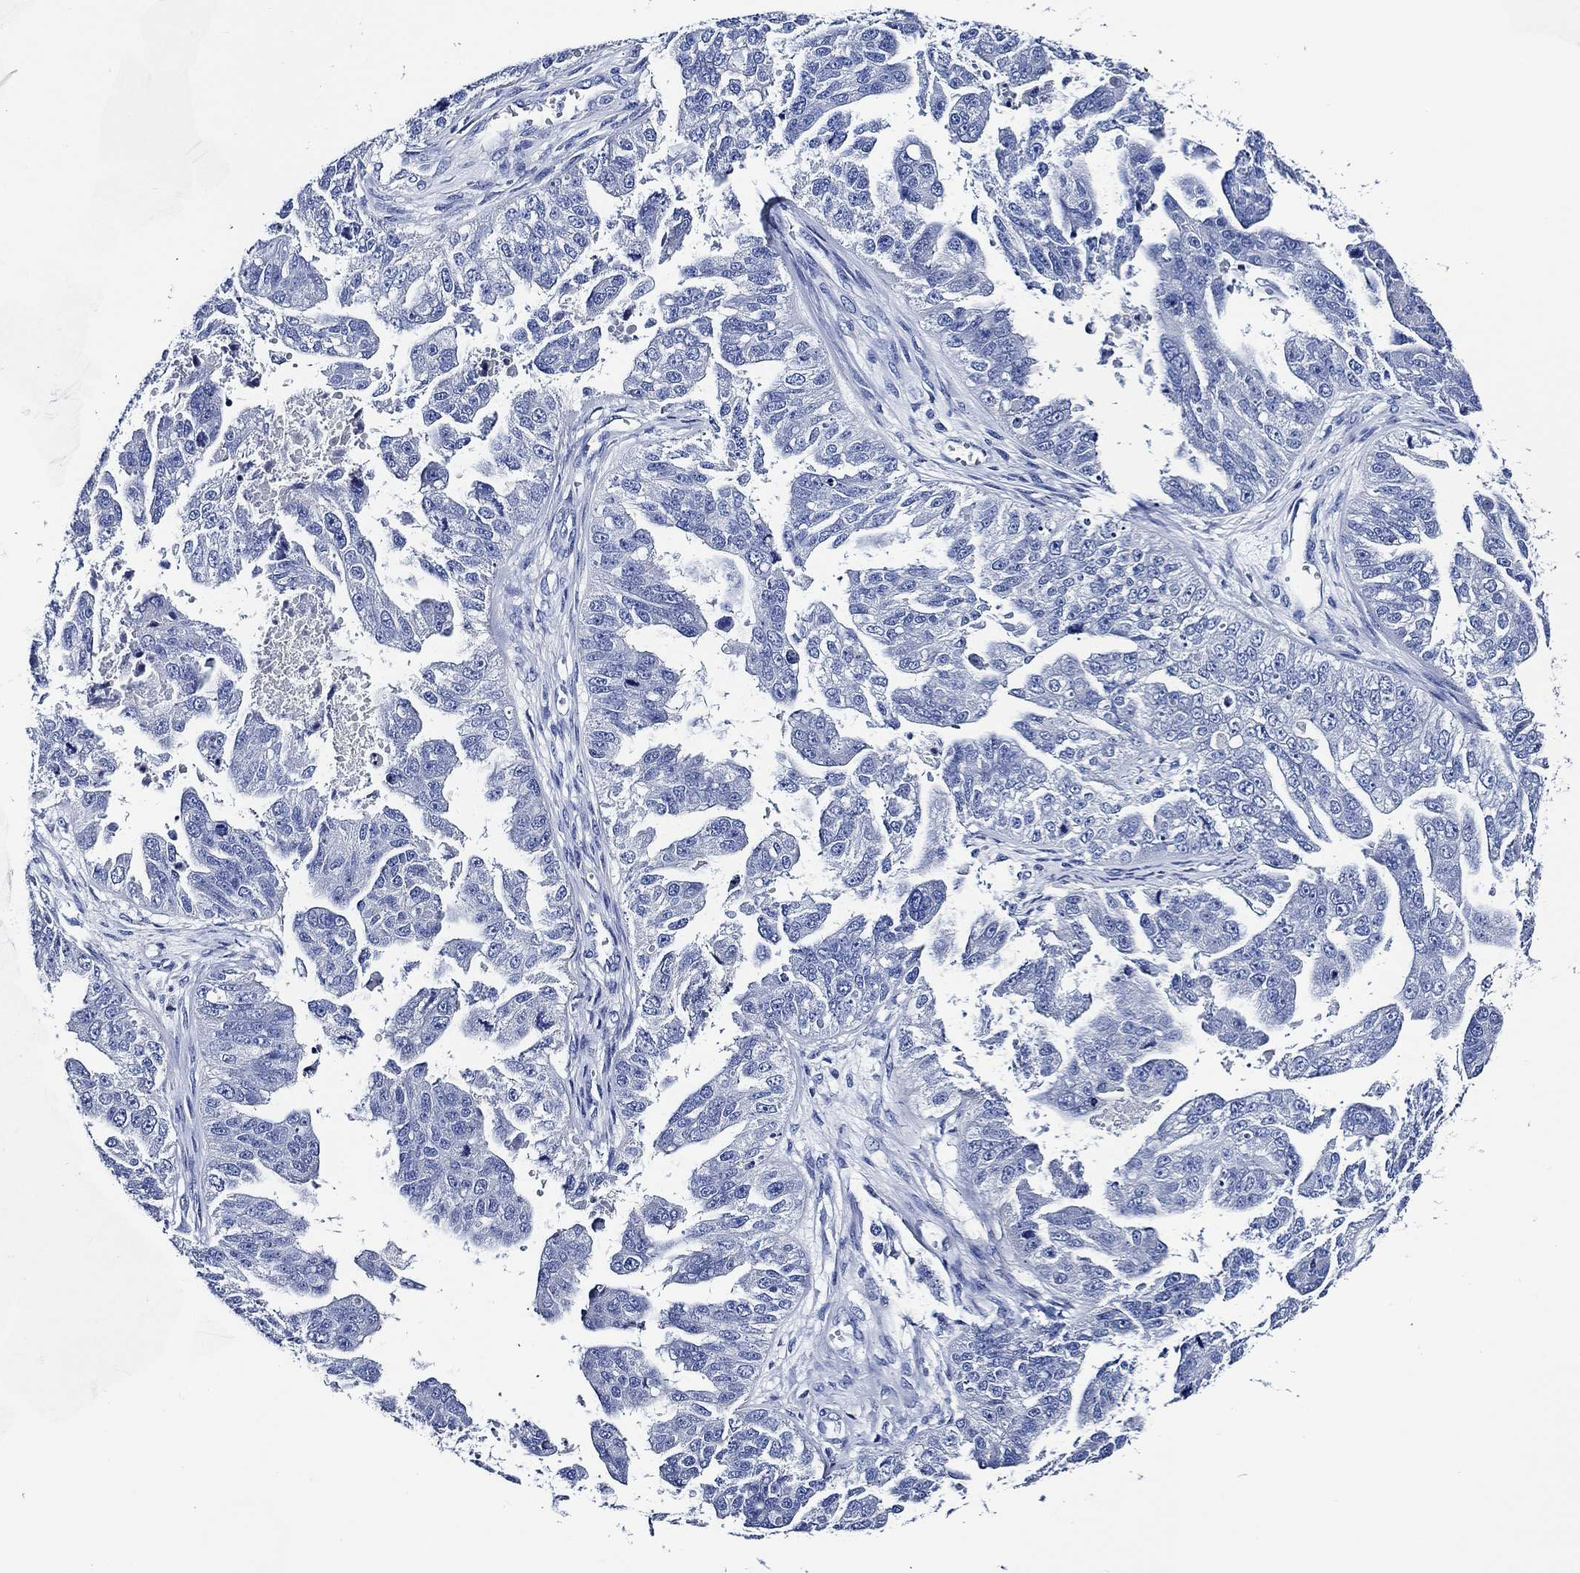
{"staining": {"intensity": "negative", "quantity": "none", "location": "none"}, "tissue": "ovarian cancer", "cell_type": "Tumor cells", "image_type": "cancer", "snomed": [{"axis": "morphology", "description": "Cystadenocarcinoma, serous, NOS"}, {"axis": "topography", "description": "Ovary"}], "caption": "Tumor cells are negative for brown protein staining in ovarian cancer (serous cystadenocarcinoma).", "gene": "WDR62", "patient": {"sex": "female", "age": 58}}